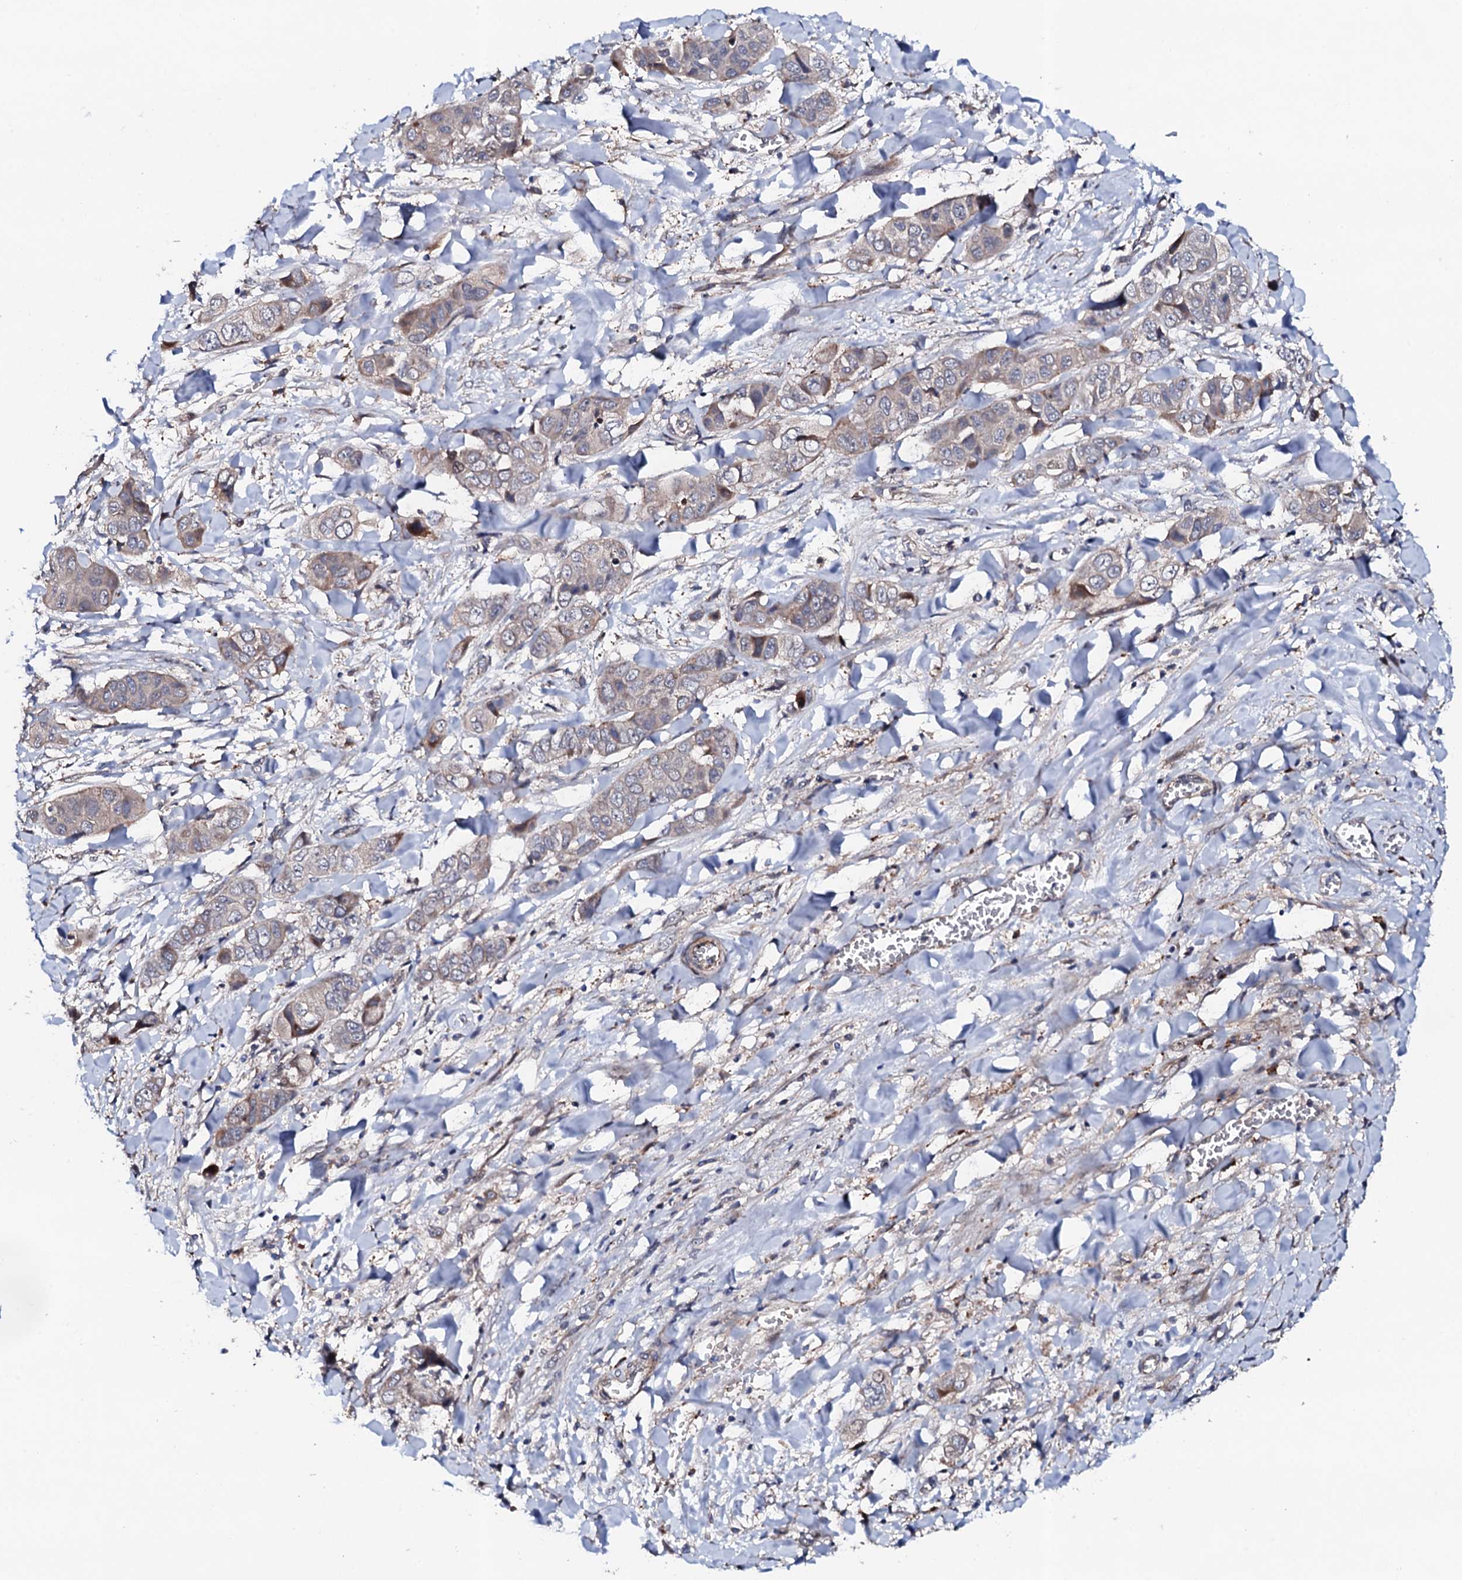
{"staining": {"intensity": "negative", "quantity": "none", "location": "none"}, "tissue": "liver cancer", "cell_type": "Tumor cells", "image_type": "cancer", "snomed": [{"axis": "morphology", "description": "Cholangiocarcinoma"}, {"axis": "topography", "description": "Liver"}], "caption": "High power microscopy photomicrograph of an IHC micrograph of cholangiocarcinoma (liver), revealing no significant expression in tumor cells.", "gene": "CIAO2A", "patient": {"sex": "female", "age": 52}}